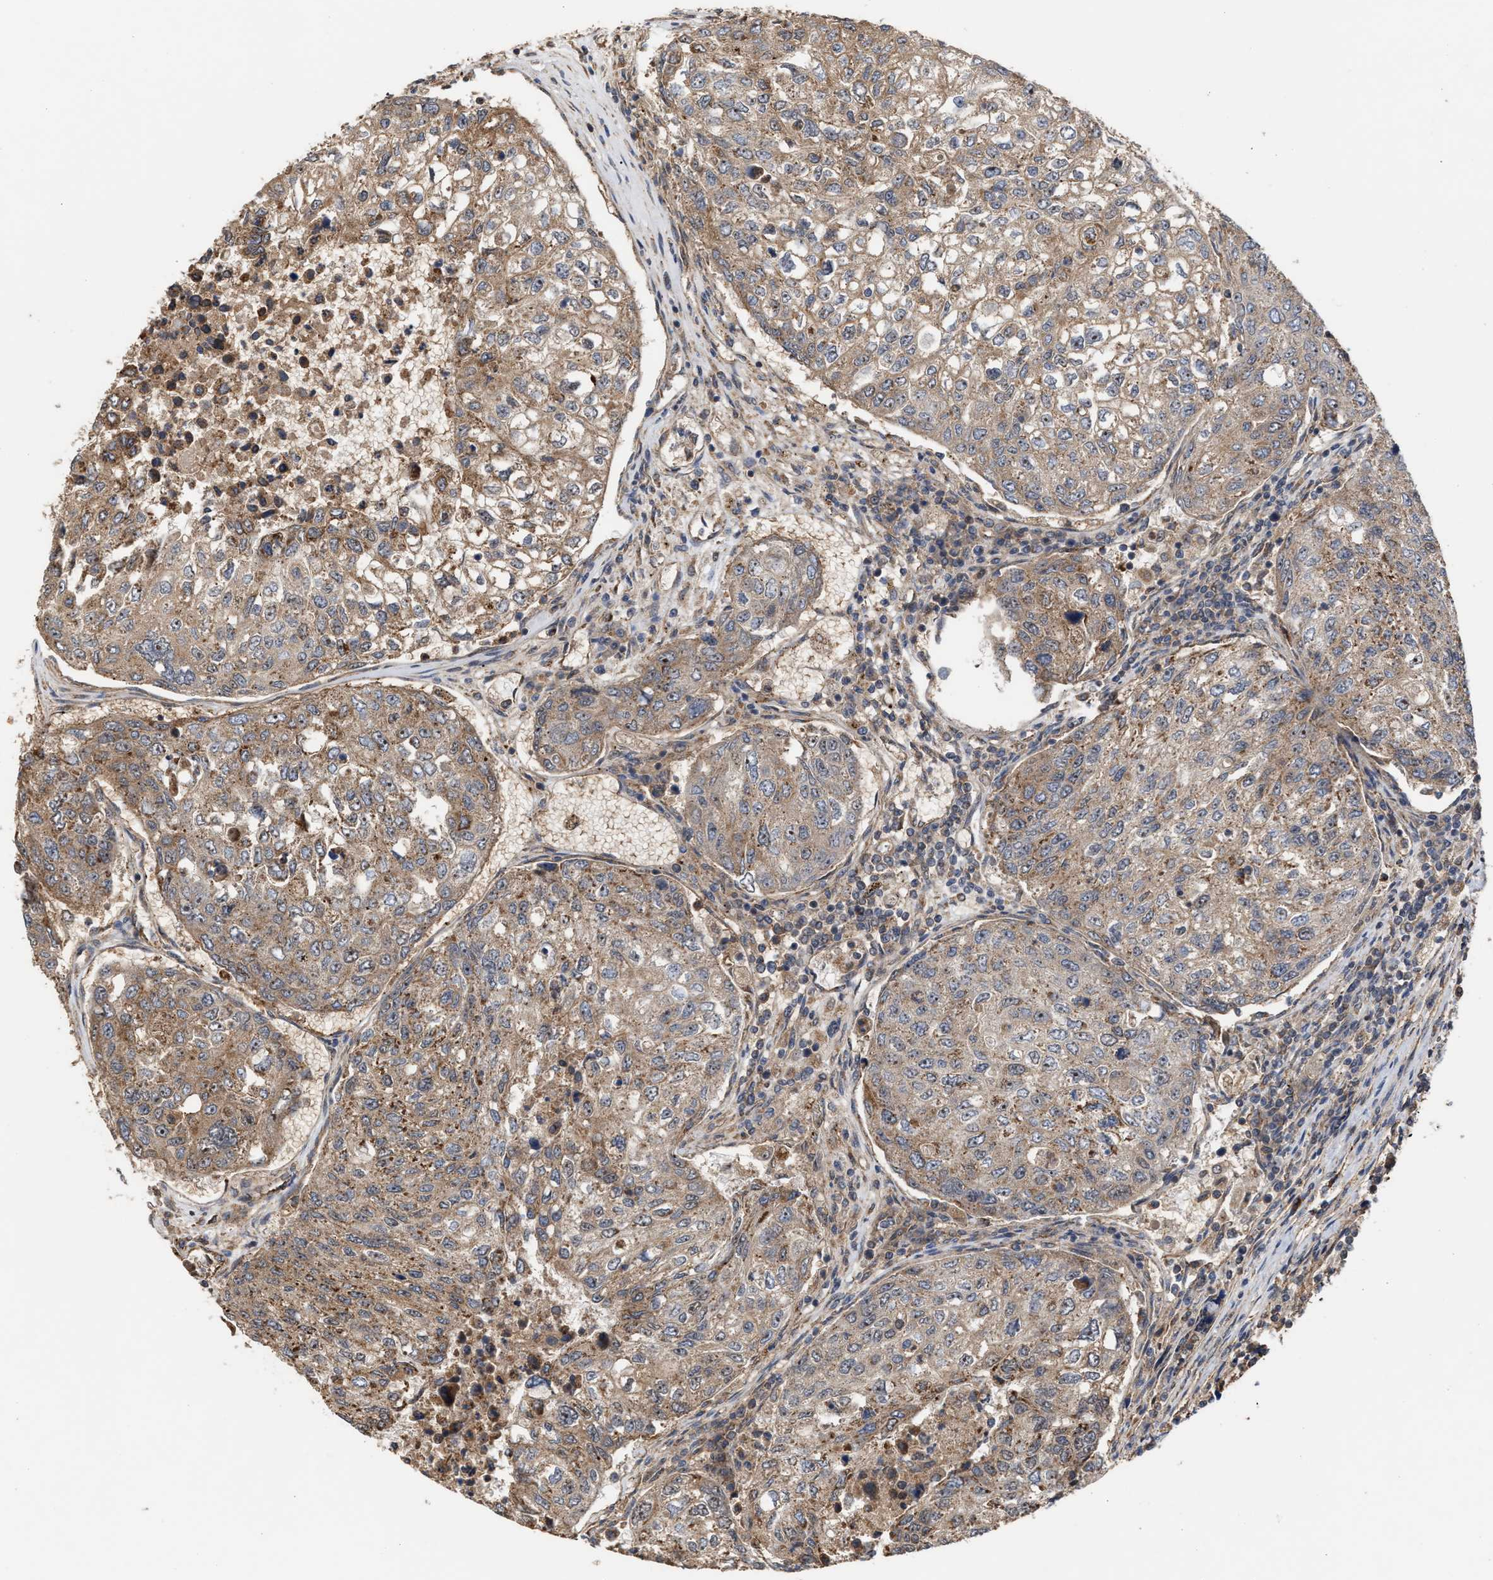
{"staining": {"intensity": "moderate", "quantity": ">75%", "location": "cytoplasmic/membranous,nuclear"}, "tissue": "urothelial cancer", "cell_type": "Tumor cells", "image_type": "cancer", "snomed": [{"axis": "morphology", "description": "Urothelial carcinoma, High grade"}, {"axis": "topography", "description": "Lymph node"}, {"axis": "topography", "description": "Urinary bladder"}], "caption": "Protein analysis of urothelial carcinoma (high-grade) tissue demonstrates moderate cytoplasmic/membranous and nuclear expression in approximately >75% of tumor cells. The staining is performed using DAB brown chromogen to label protein expression. The nuclei are counter-stained blue using hematoxylin.", "gene": "EXOSC2", "patient": {"sex": "male", "age": 51}}